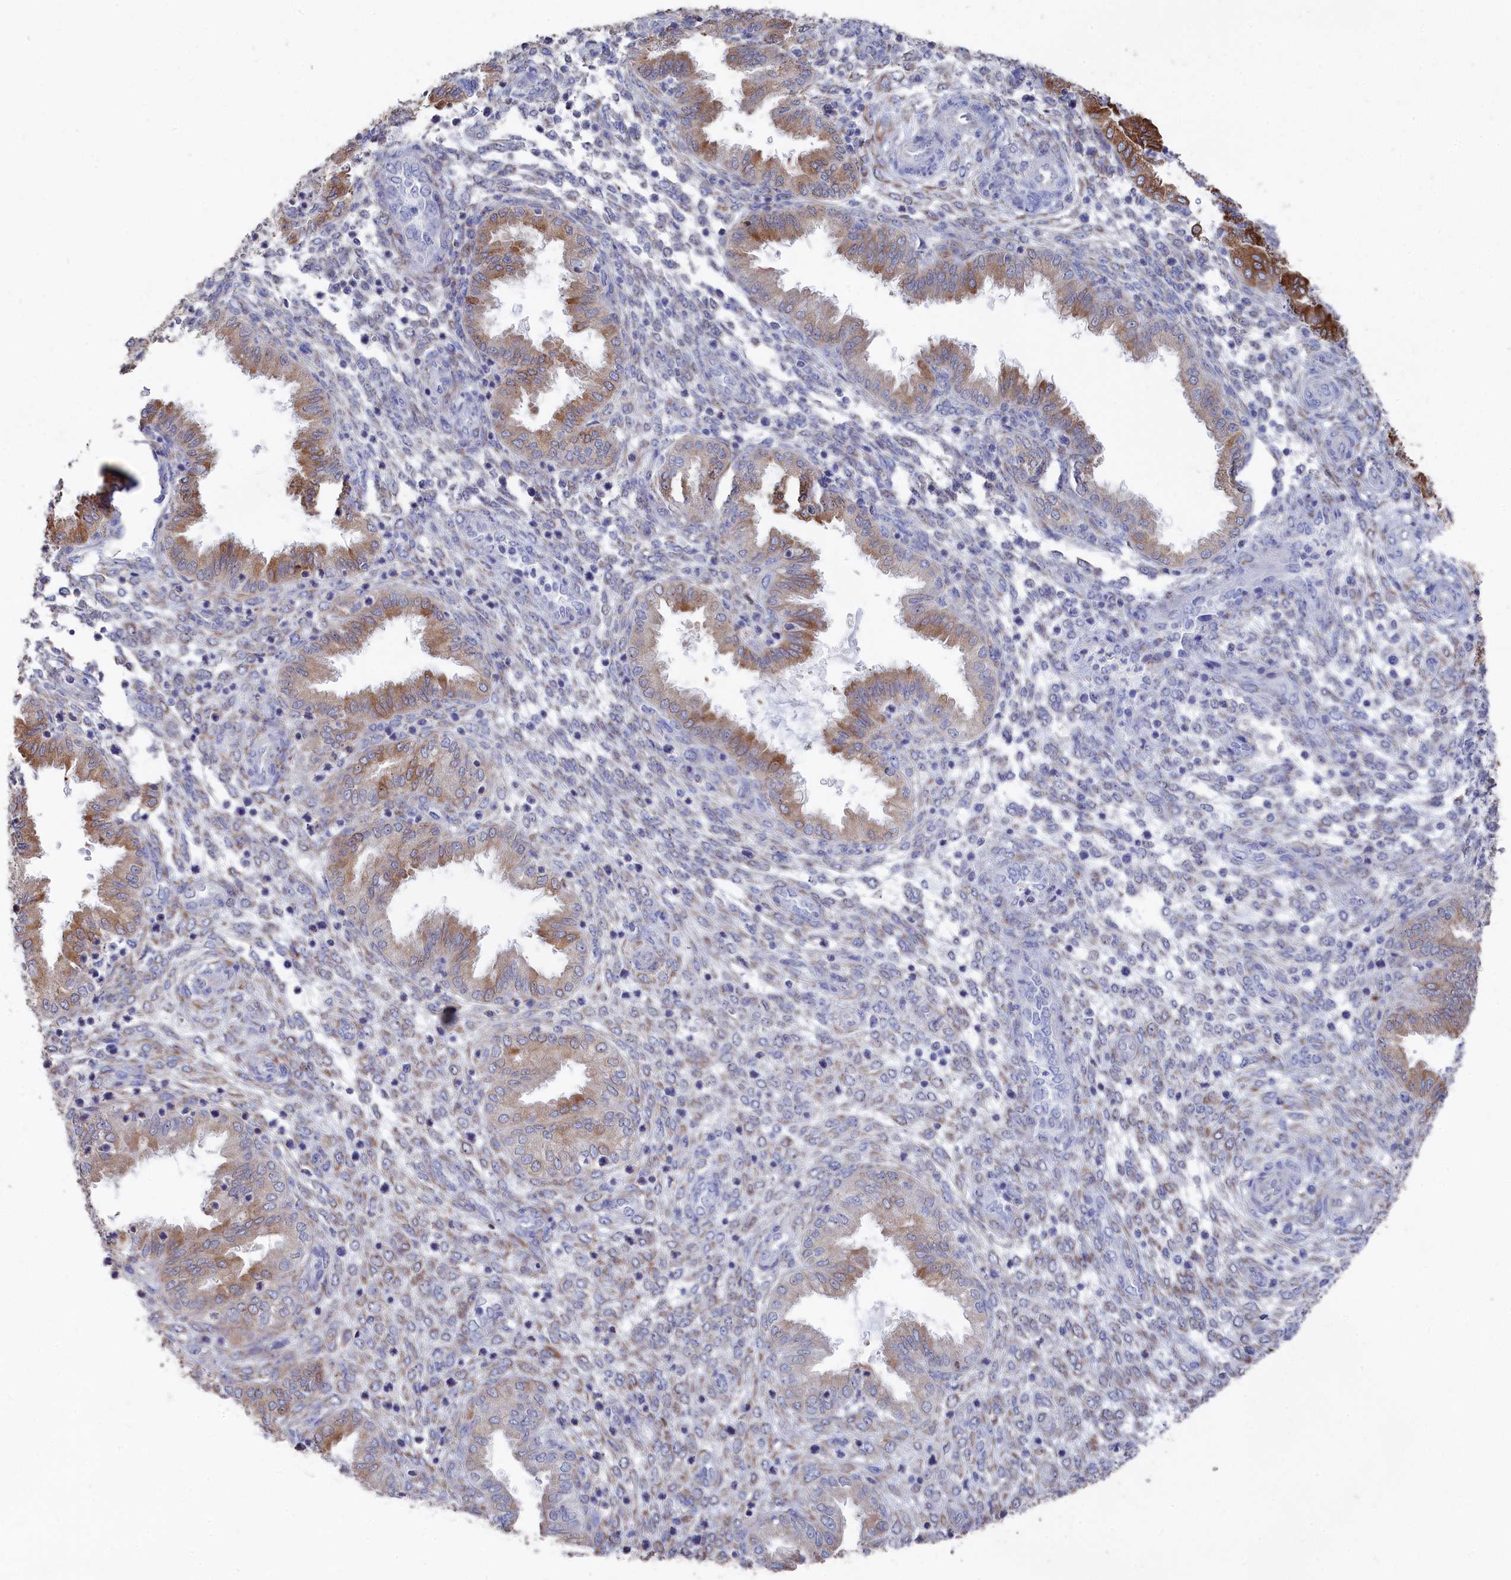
{"staining": {"intensity": "moderate", "quantity": "<25%", "location": "cytoplasmic/membranous"}, "tissue": "endometrium", "cell_type": "Cells in endometrial stroma", "image_type": "normal", "snomed": [{"axis": "morphology", "description": "Normal tissue, NOS"}, {"axis": "topography", "description": "Endometrium"}], "caption": "Immunohistochemical staining of unremarkable human endometrium shows low levels of moderate cytoplasmic/membranous positivity in approximately <25% of cells in endometrial stroma.", "gene": "SEMG2", "patient": {"sex": "female", "age": 33}}